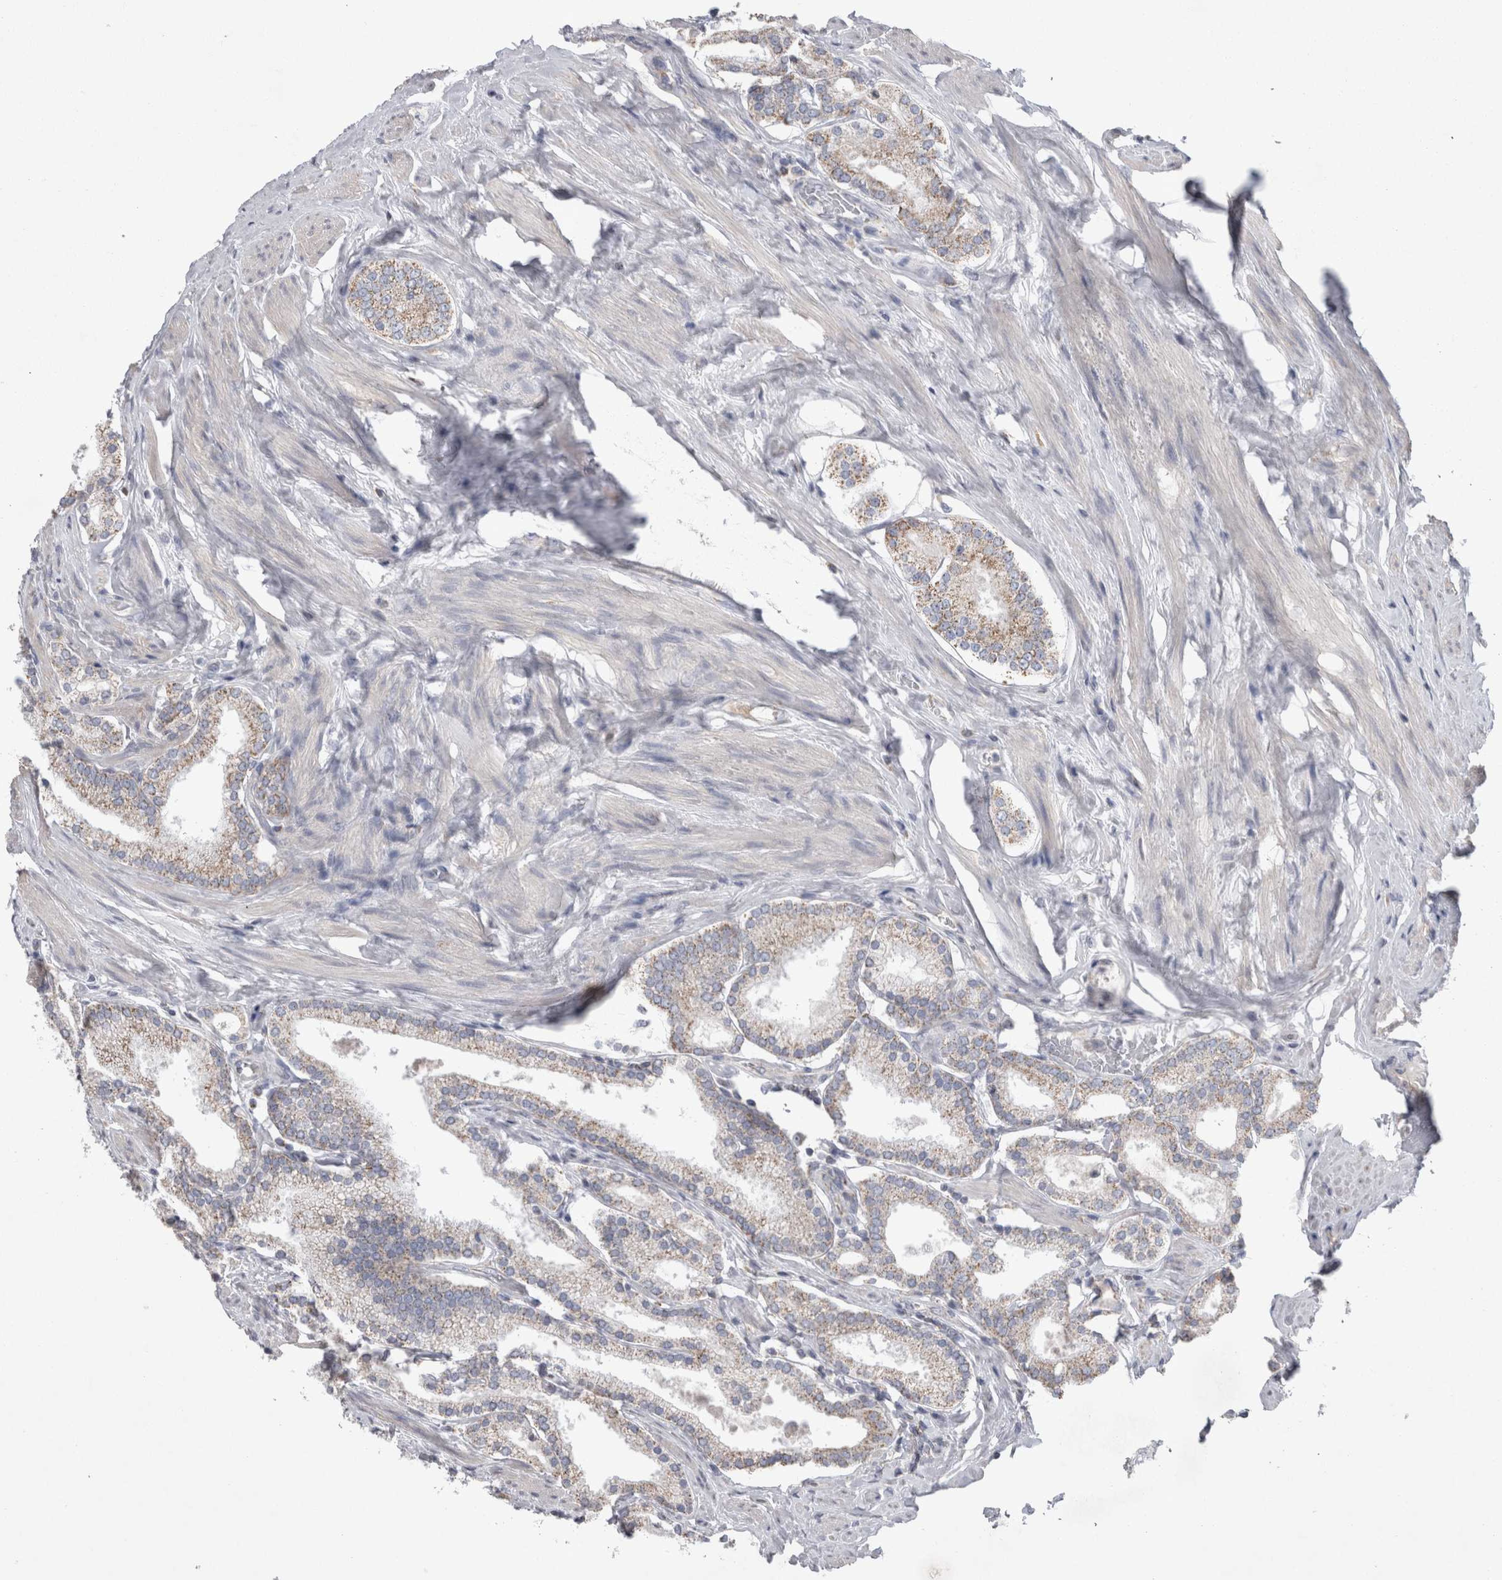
{"staining": {"intensity": "moderate", "quantity": ">75%", "location": "cytoplasmic/membranous"}, "tissue": "prostate cancer", "cell_type": "Tumor cells", "image_type": "cancer", "snomed": [{"axis": "morphology", "description": "Adenocarcinoma, Low grade"}, {"axis": "topography", "description": "Prostate"}], "caption": "The image displays immunohistochemical staining of prostate low-grade adenocarcinoma. There is moderate cytoplasmic/membranous expression is identified in approximately >75% of tumor cells.", "gene": "HDHD3", "patient": {"sex": "male", "age": 71}}